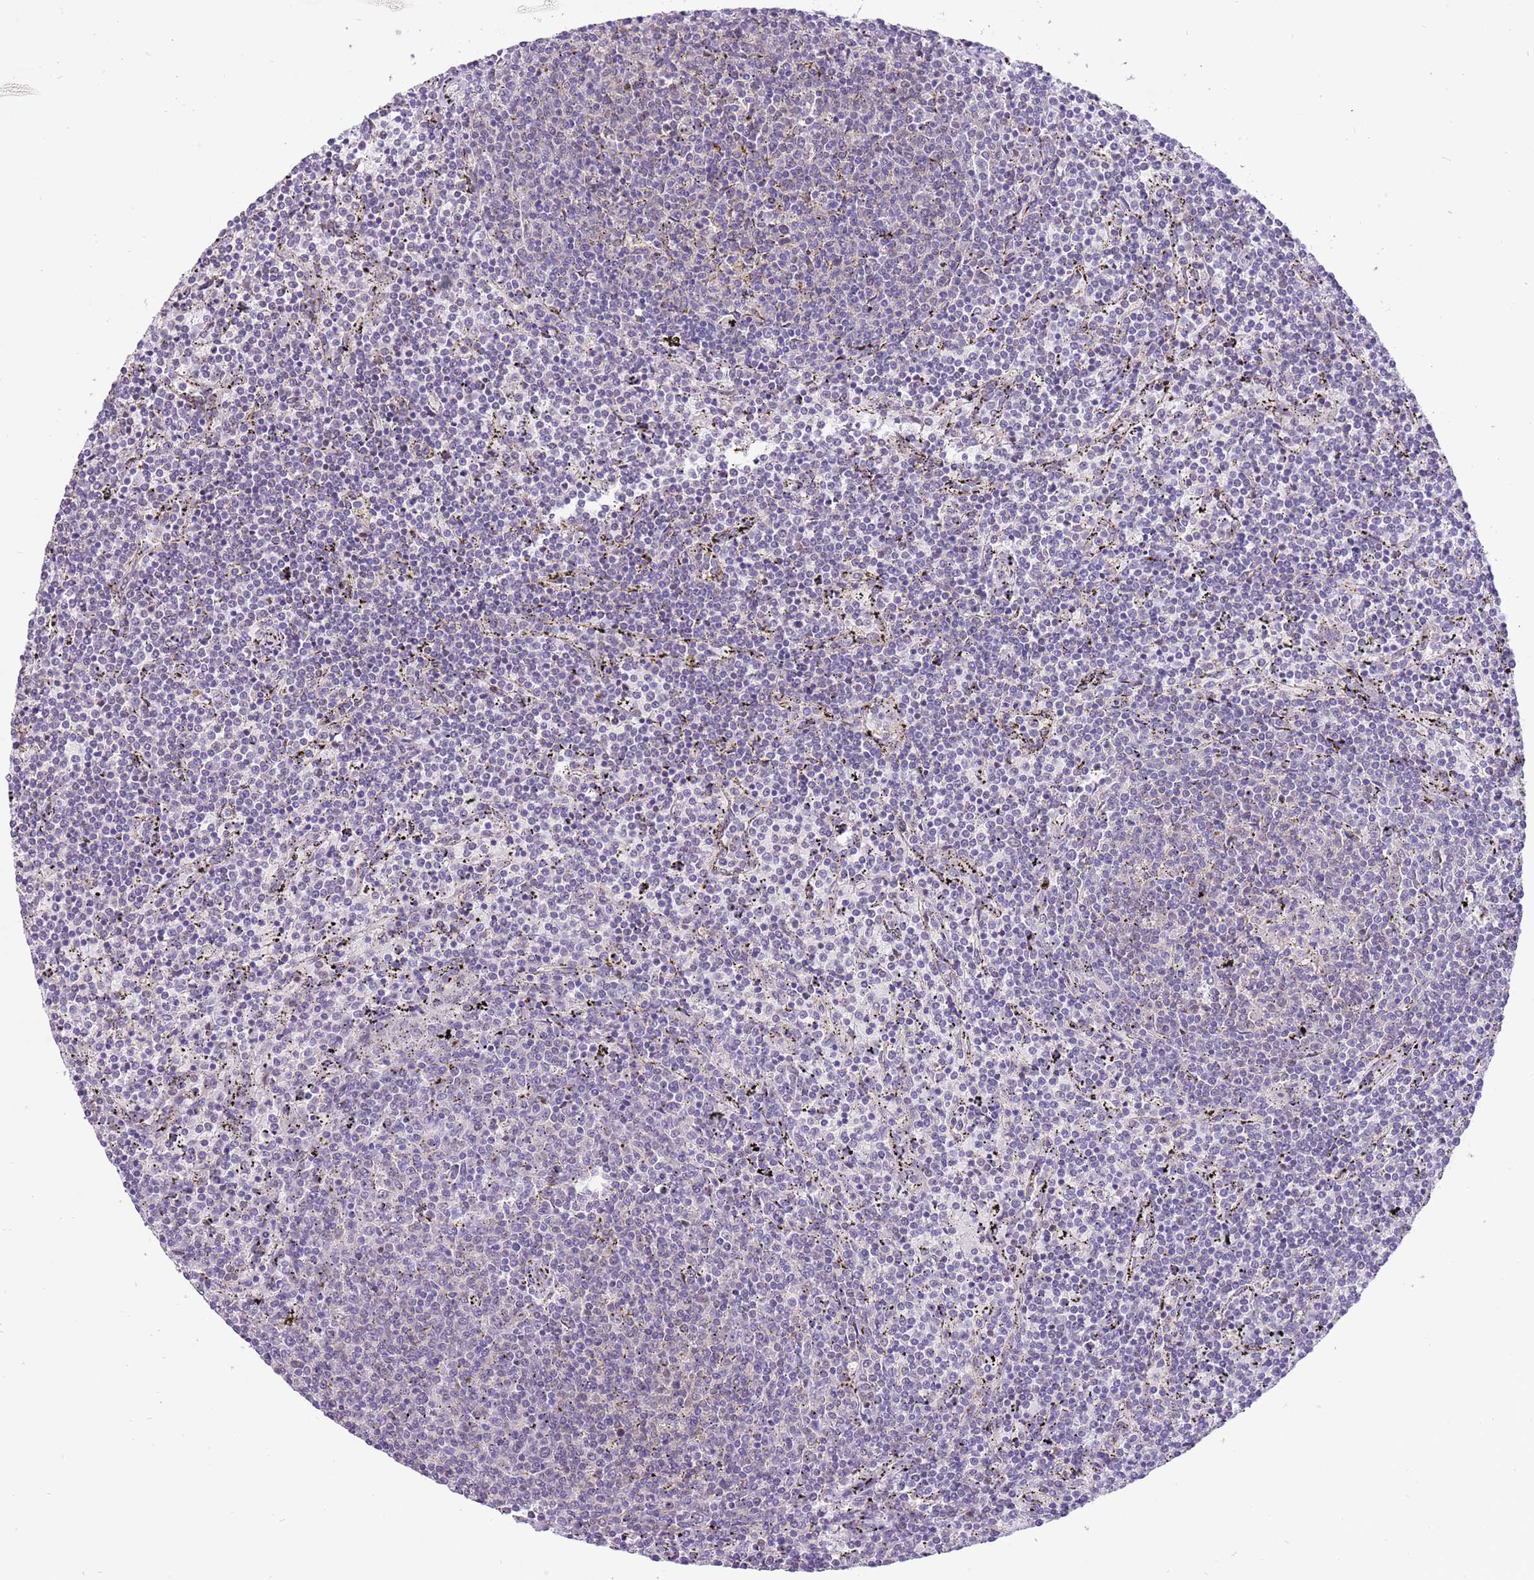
{"staining": {"intensity": "negative", "quantity": "none", "location": "none"}, "tissue": "lymphoma", "cell_type": "Tumor cells", "image_type": "cancer", "snomed": [{"axis": "morphology", "description": "Malignant lymphoma, non-Hodgkin's type, Low grade"}, {"axis": "topography", "description": "Spleen"}], "caption": "Image shows no protein positivity in tumor cells of lymphoma tissue.", "gene": "COX17", "patient": {"sex": "female", "age": 50}}